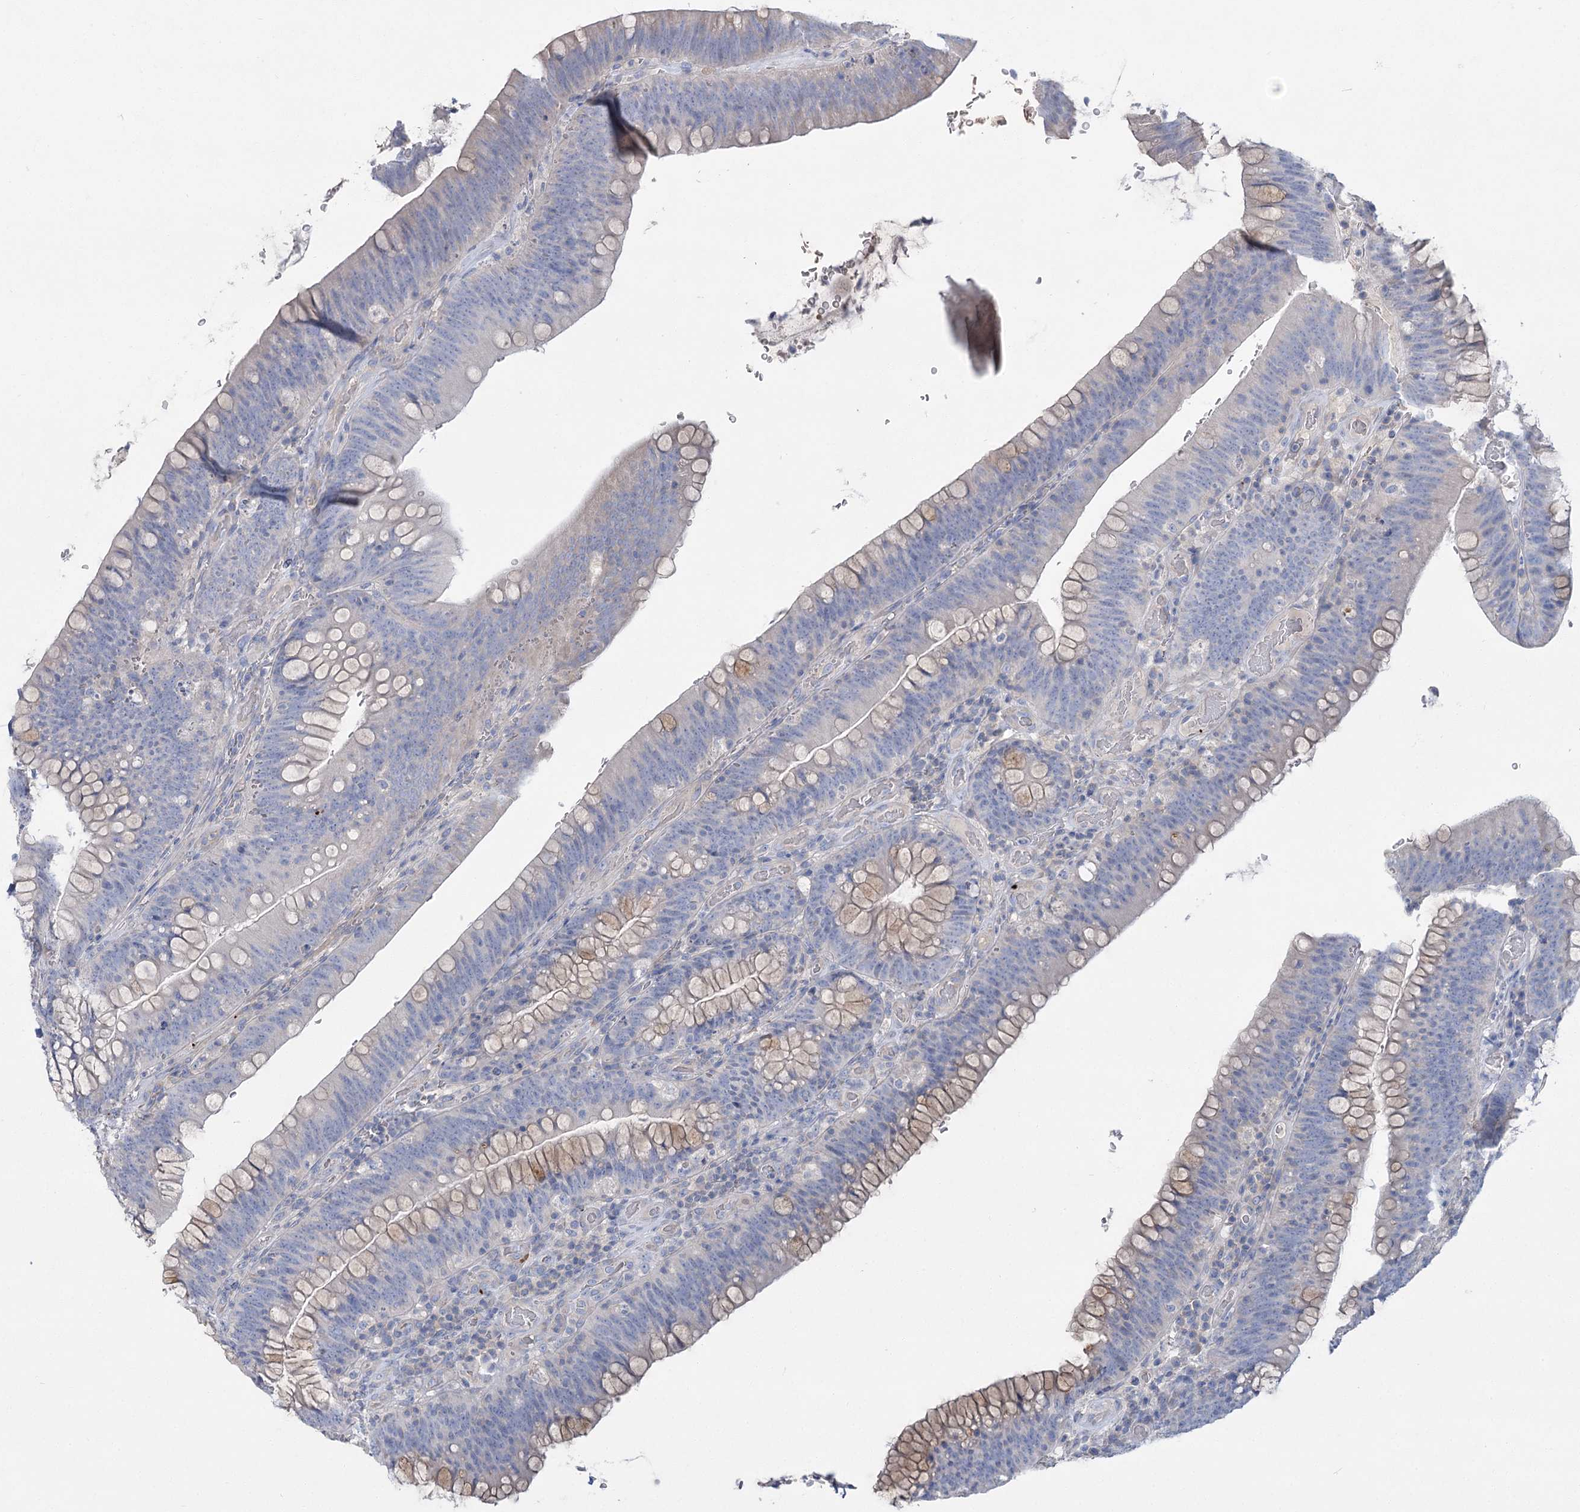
{"staining": {"intensity": "weak", "quantity": "<25%", "location": "cytoplasmic/membranous"}, "tissue": "colorectal cancer", "cell_type": "Tumor cells", "image_type": "cancer", "snomed": [{"axis": "morphology", "description": "Normal tissue, NOS"}, {"axis": "topography", "description": "Colon"}], "caption": "Histopathology image shows no significant protein staining in tumor cells of colorectal cancer. (DAB (3,3'-diaminobenzidine) immunohistochemistry (IHC) with hematoxylin counter stain).", "gene": "SLC9A3", "patient": {"sex": "female", "age": 82}}